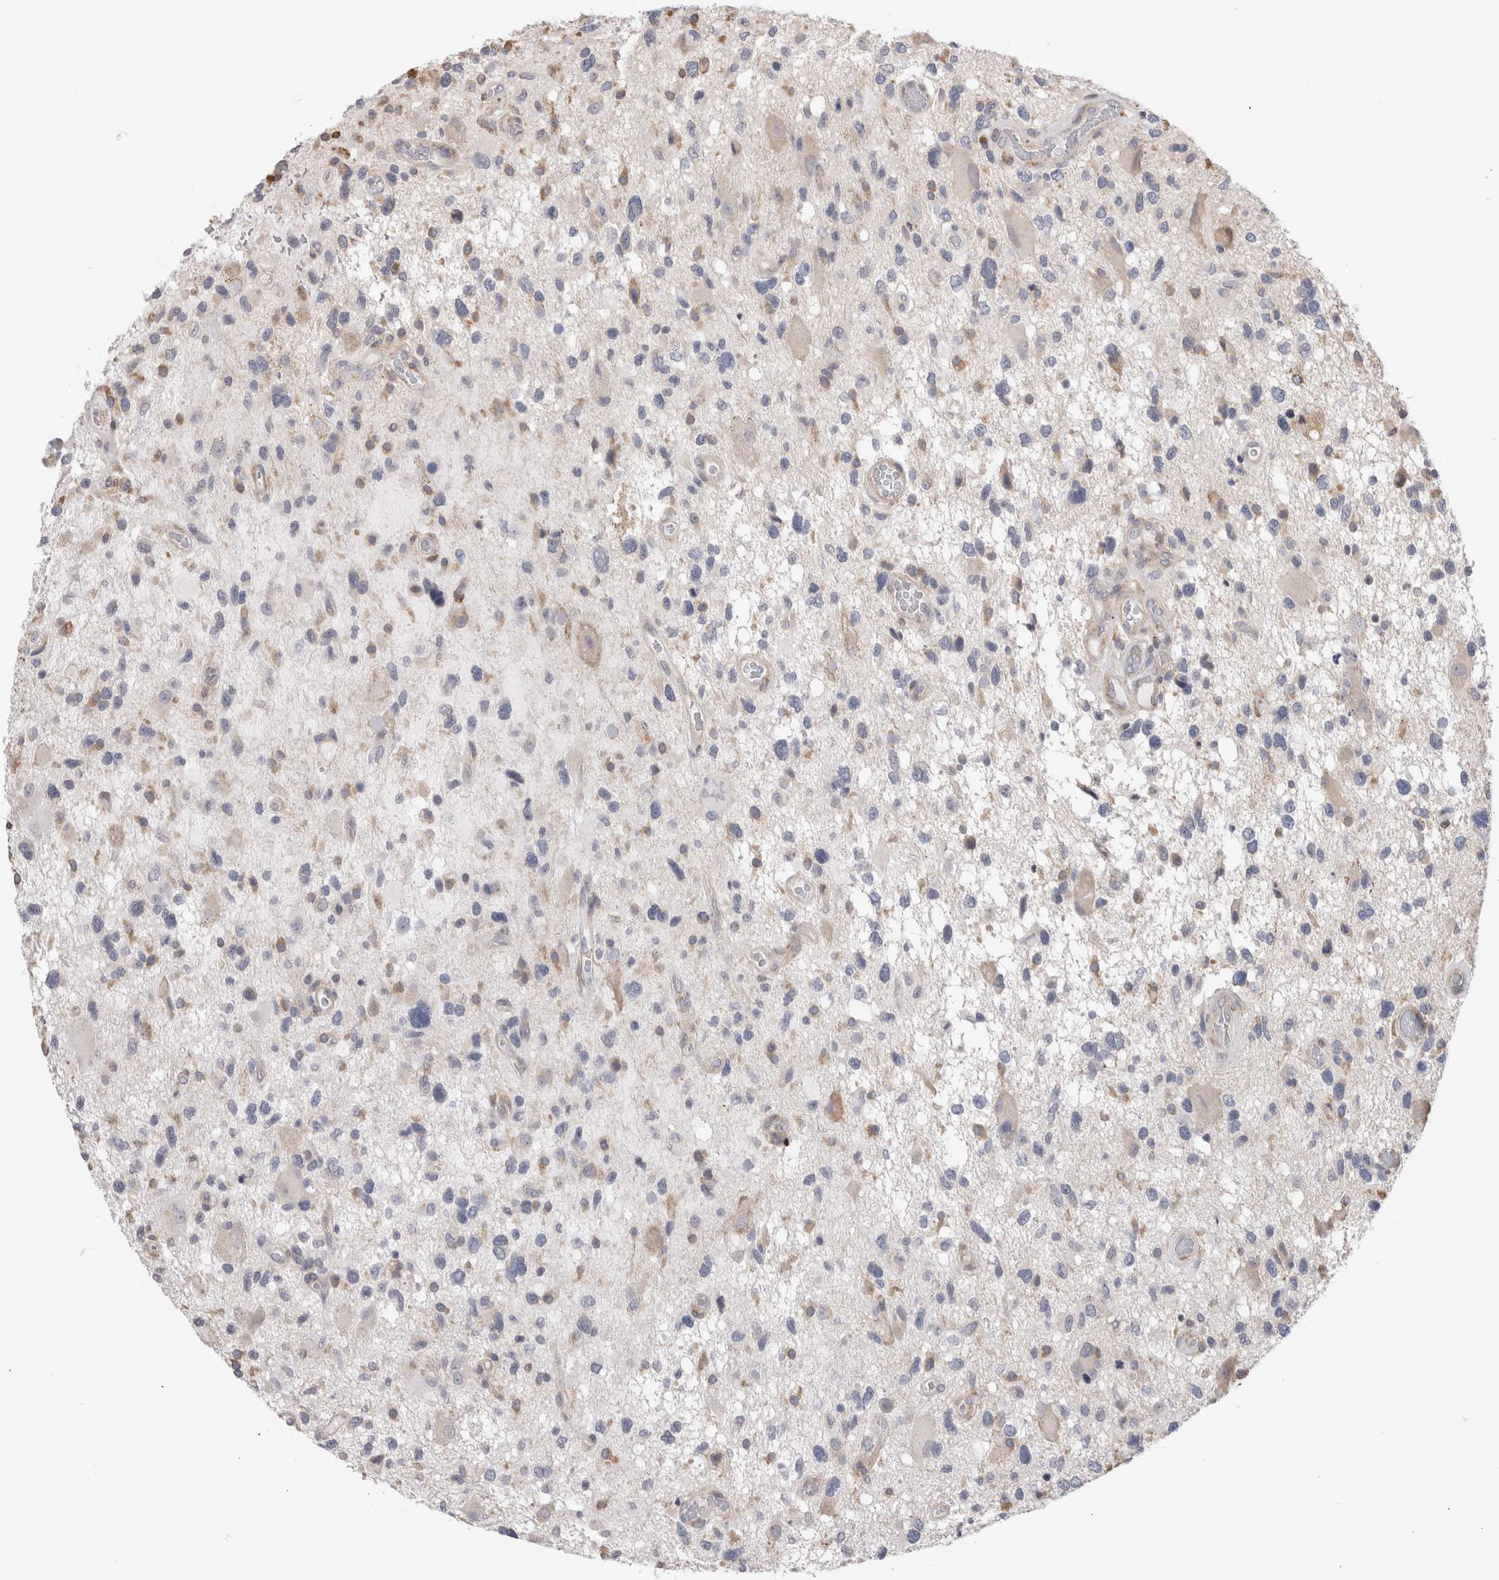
{"staining": {"intensity": "negative", "quantity": "none", "location": "none"}, "tissue": "glioma", "cell_type": "Tumor cells", "image_type": "cancer", "snomed": [{"axis": "morphology", "description": "Glioma, malignant, High grade"}, {"axis": "topography", "description": "Brain"}], "caption": "Tumor cells show no significant protein expression in high-grade glioma (malignant).", "gene": "SMAP2", "patient": {"sex": "male", "age": 33}}